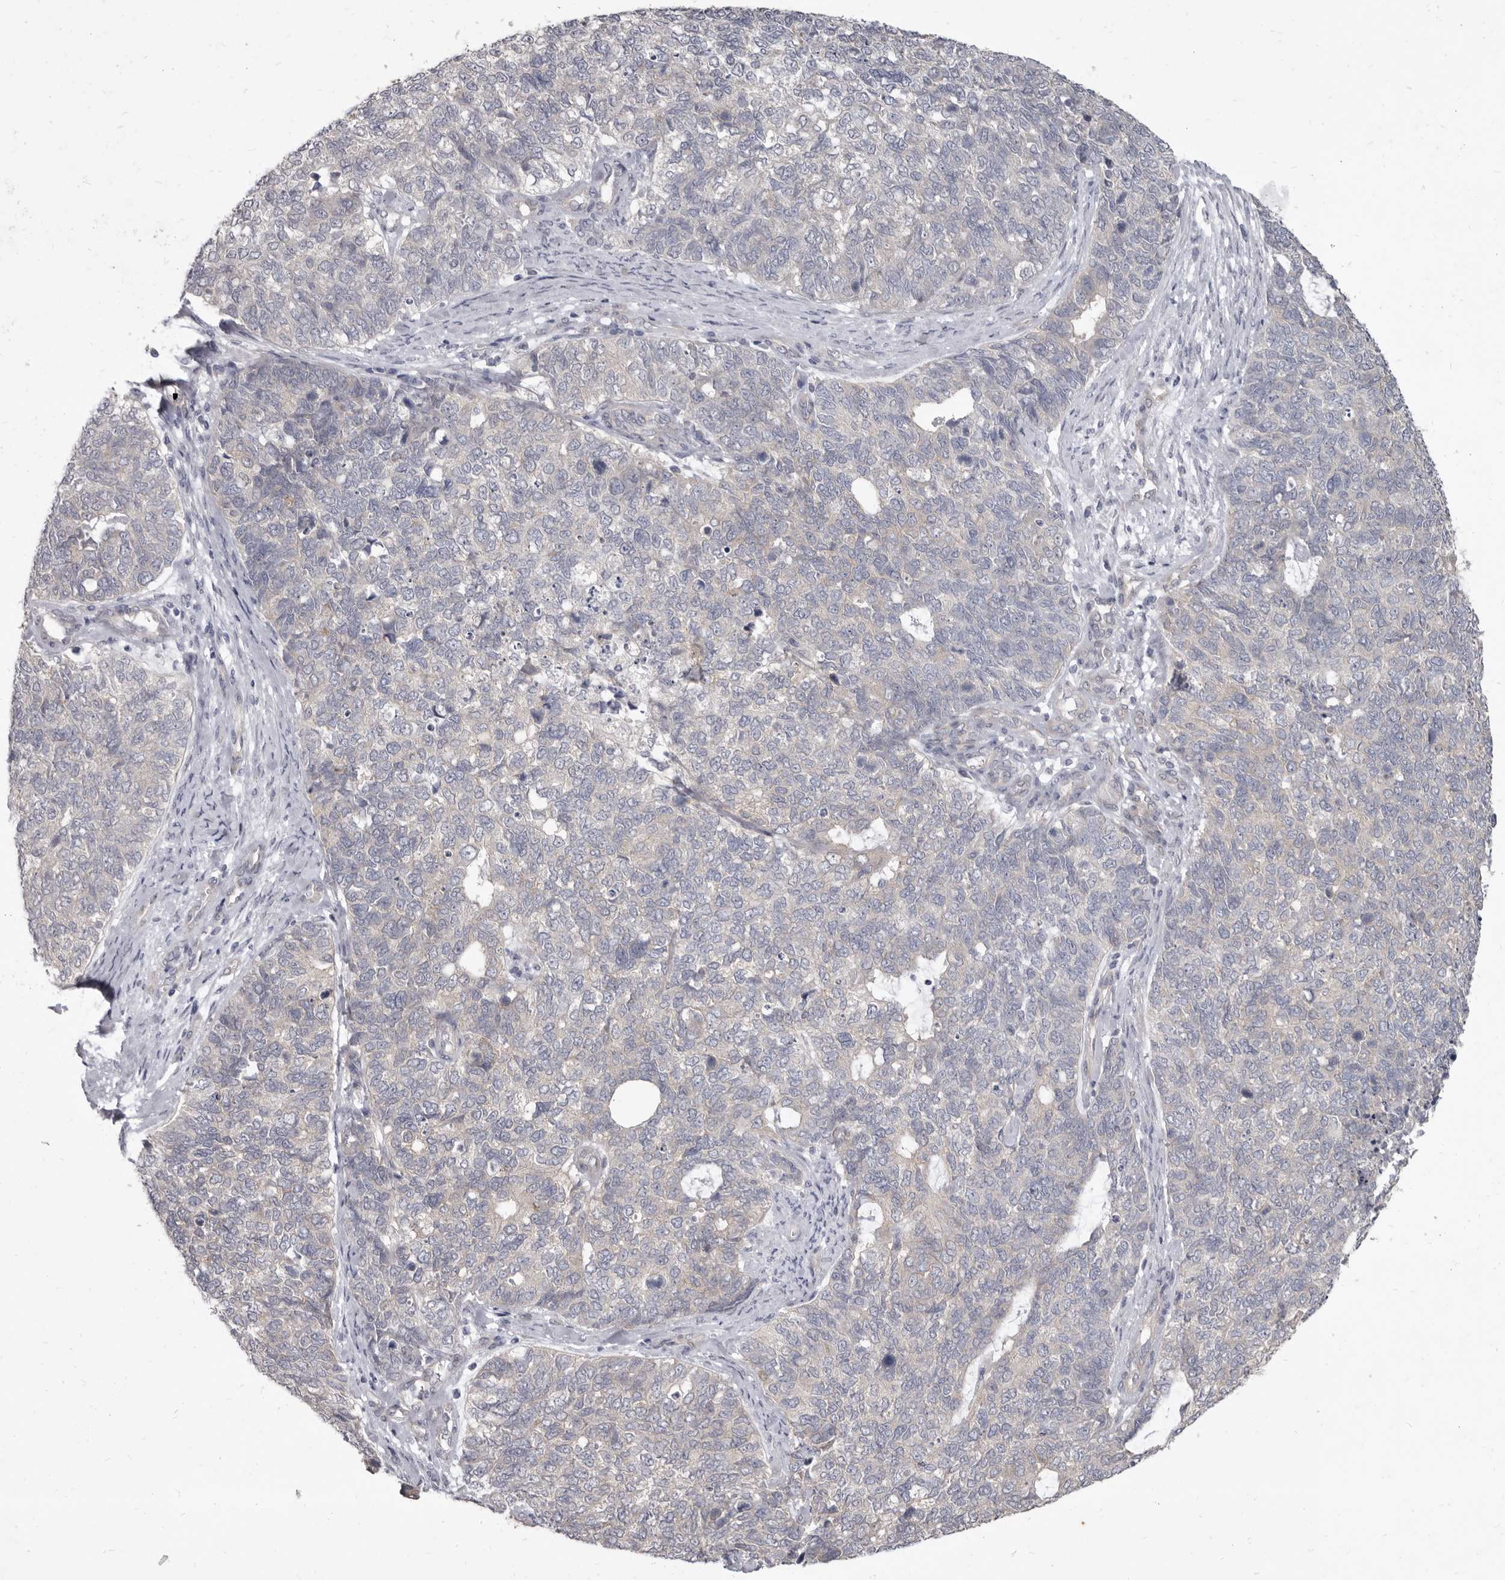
{"staining": {"intensity": "weak", "quantity": "<25%", "location": "cytoplasmic/membranous"}, "tissue": "cervical cancer", "cell_type": "Tumor cells", "image_type": "cancer", "snomed": [{"axis": "morphology", "description": "Squamous cell carcinoma, NOS"}, {"axis": "topography", "description": "Cervix"}], "caption": "This is an immunohistochemistry (IHC) photomicrograph of squamous cell carcinoma (cervical). There is no positivity in tumor cells.", "gene": "GSK3B", "patient": {"sex": "female", "age": 63}}